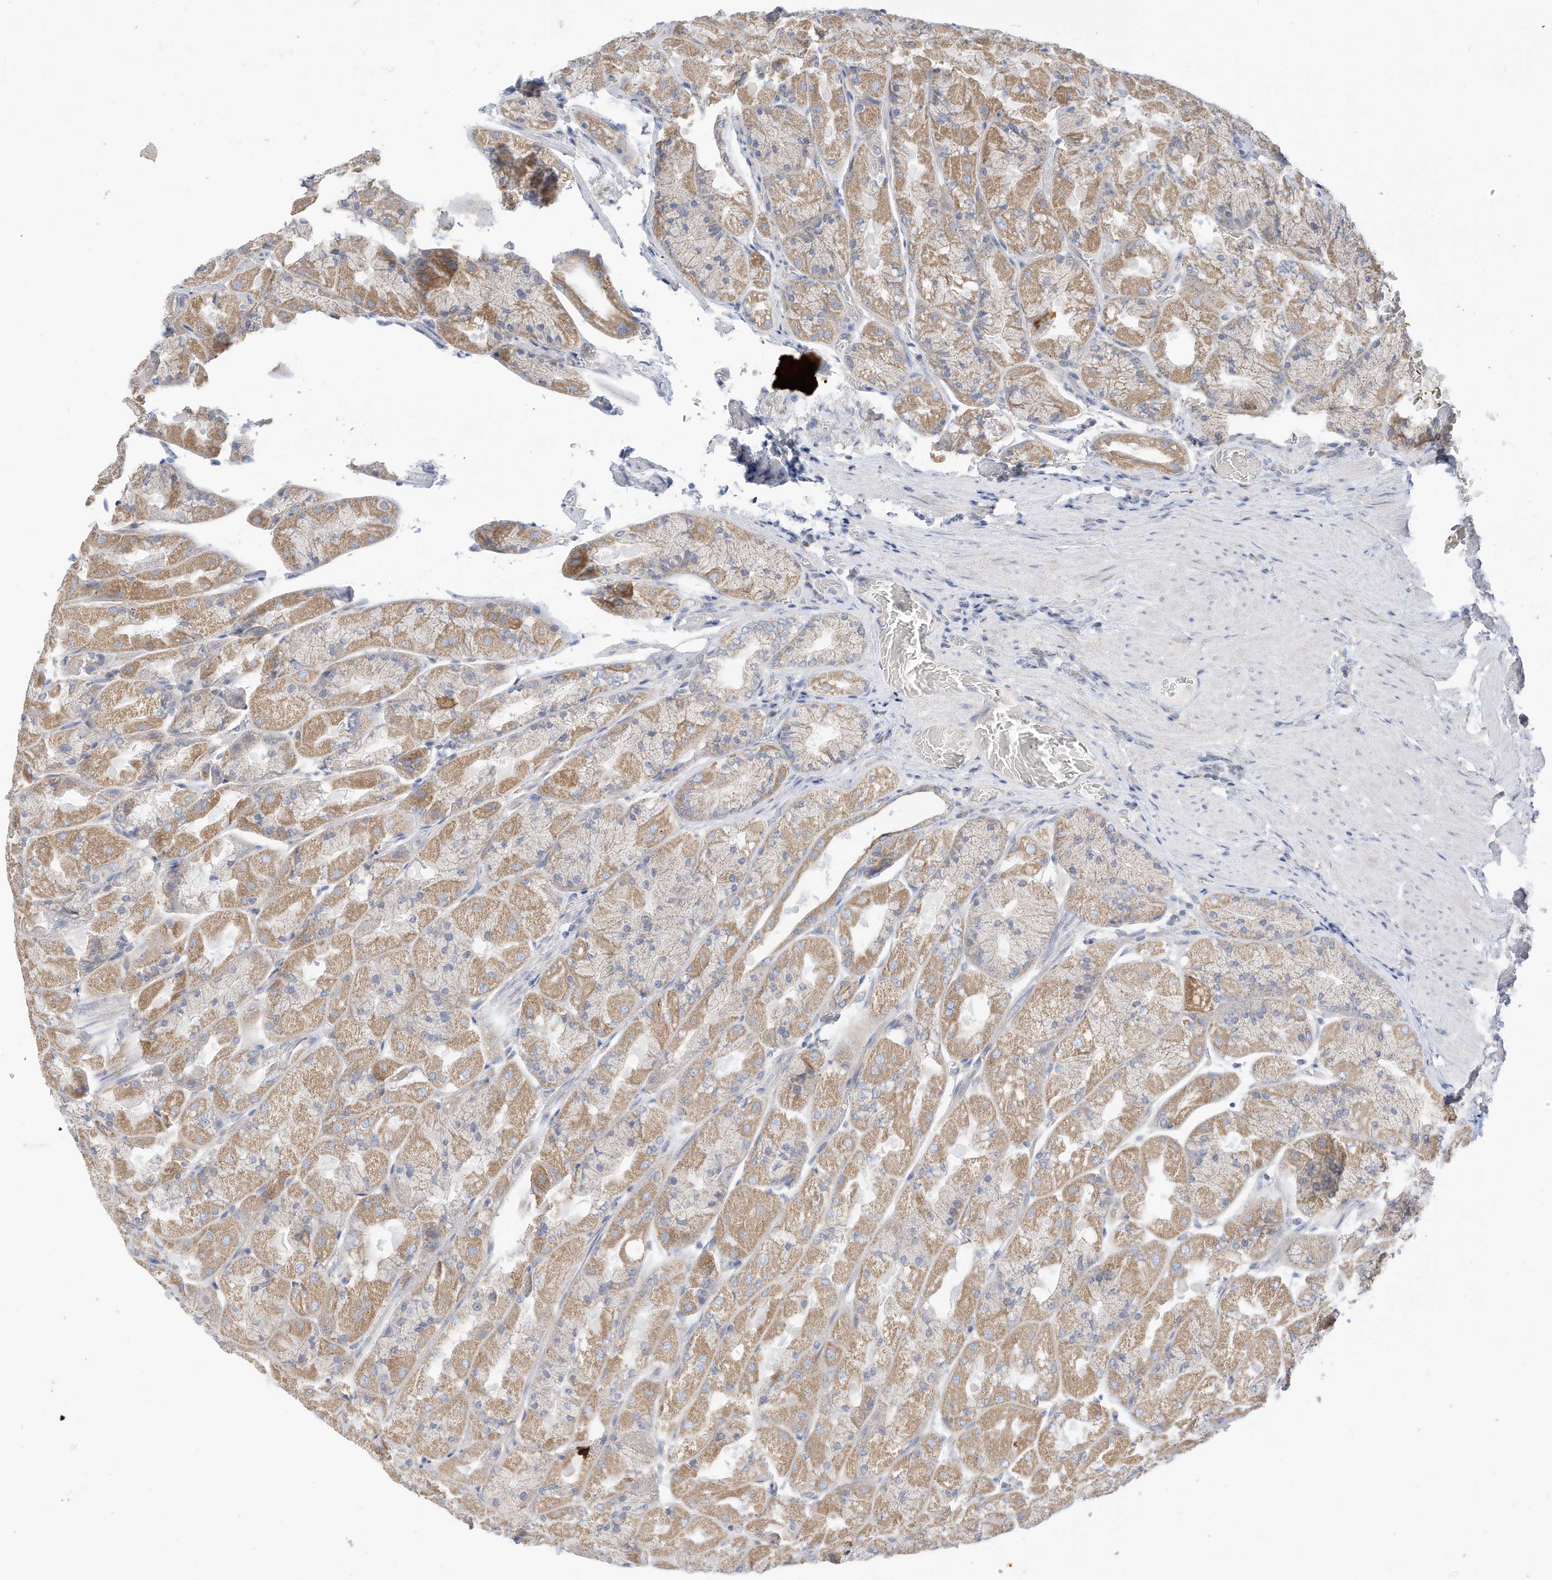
{"staining": {"intensity": "moderate", "quantity": ">75%", "location": "cytoplasmic/membranous"}, "tissue": "stomach", "cell_type": "Glandular cells", "image_type": "normal", "snomed": [{"axis": "morphology", "description": "Normal tissue, NOS"}, {"axis": "topography", "description": "Stomach"}], "caption": "Human stomach stained with a protein marker reveals moderate staining in glandular cells.", "gene": "RHOH", "patient": {"sex": "female", "age": 61}}